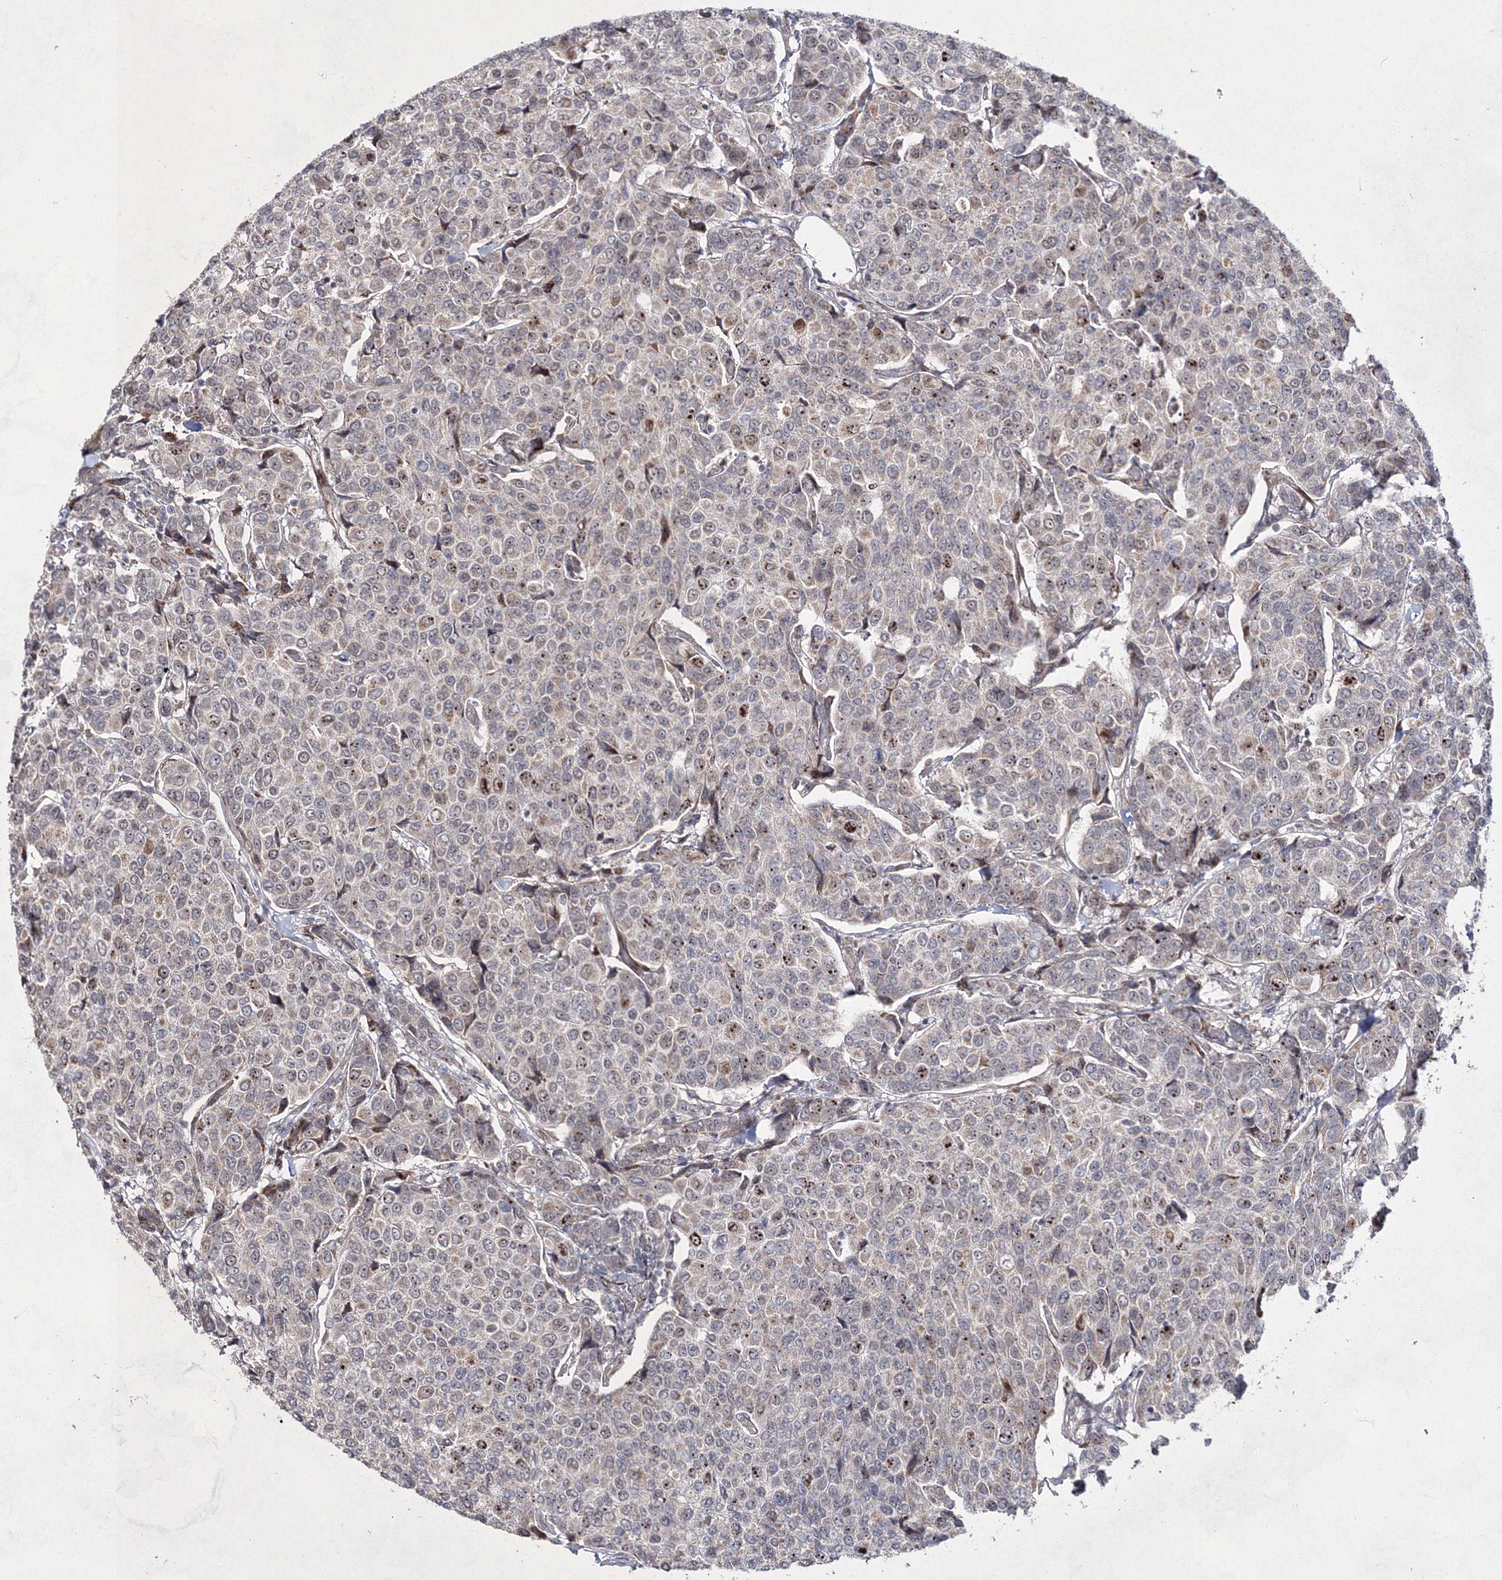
{"staining": {"intensity": "weak", "quantity": "25%-75%", "location": "cytoplasmic/membranous,nuclear"}, "tissue": "breast cancer", "cell_type": "Tumor cells", "image_type": "cancer", "snomed": [{"axis": "morphology", "description": "Duct carcinoma"}, {"axis": "topography", "description": "Breast"}], "caption": "Intraductal carcinoma (breast) stained with IHC exhibits weak cytoplasmic/membranous and nuclear positivity in about 25%-75% of tumor cells. (Stains: DAB in brown, nuclei in blue, Microscopy: brightfield microscopy at high magnification).", "gene": "SNIP1", "patient": {"sex": "female", "age": 55}}